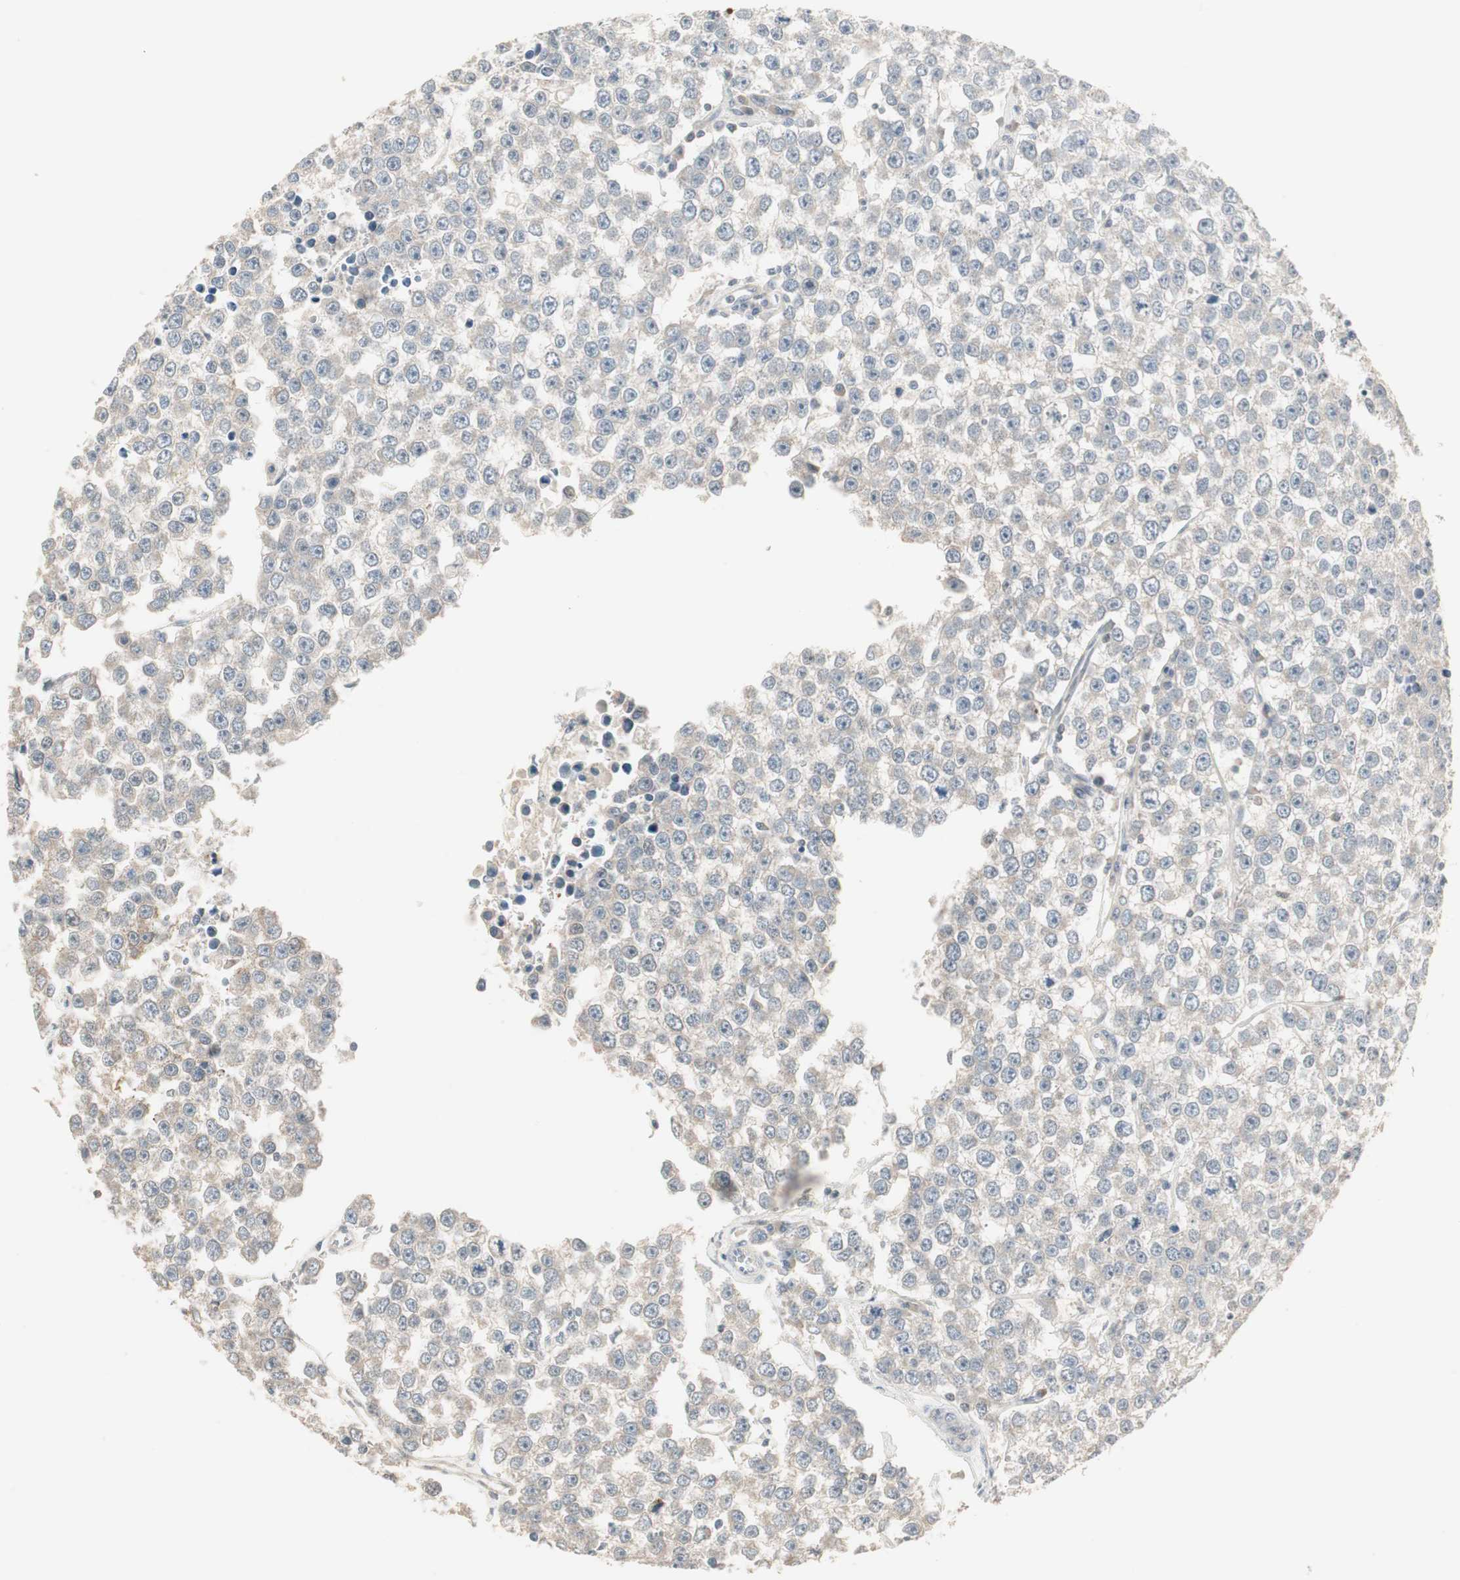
{"staining": {"intensity": "weak", "quantity": "25%-75%", "location": "cytoplasmic/membranous"}, "tissue": "testis cancer", "cell_type": "Tumor cells", "image_type": "cancer", "snomed": [{"axis": "morphology", "description": "Seminoma, NOS"}, {"axis": "morphology", "description": "Carcinoma, Embryonal, NOS"}, {"axis": "topography", "description": "Testis"}], "caption": "Approximately 25%-75% of tumor cells in human testis cancer (embryonal carcinoma) show weak cytoplasmic/membranous protein positivity as visualized by brown immunohistochemical staining.", "gene": "PDZK1", "patient": {"sex": "male", "age": 52}}